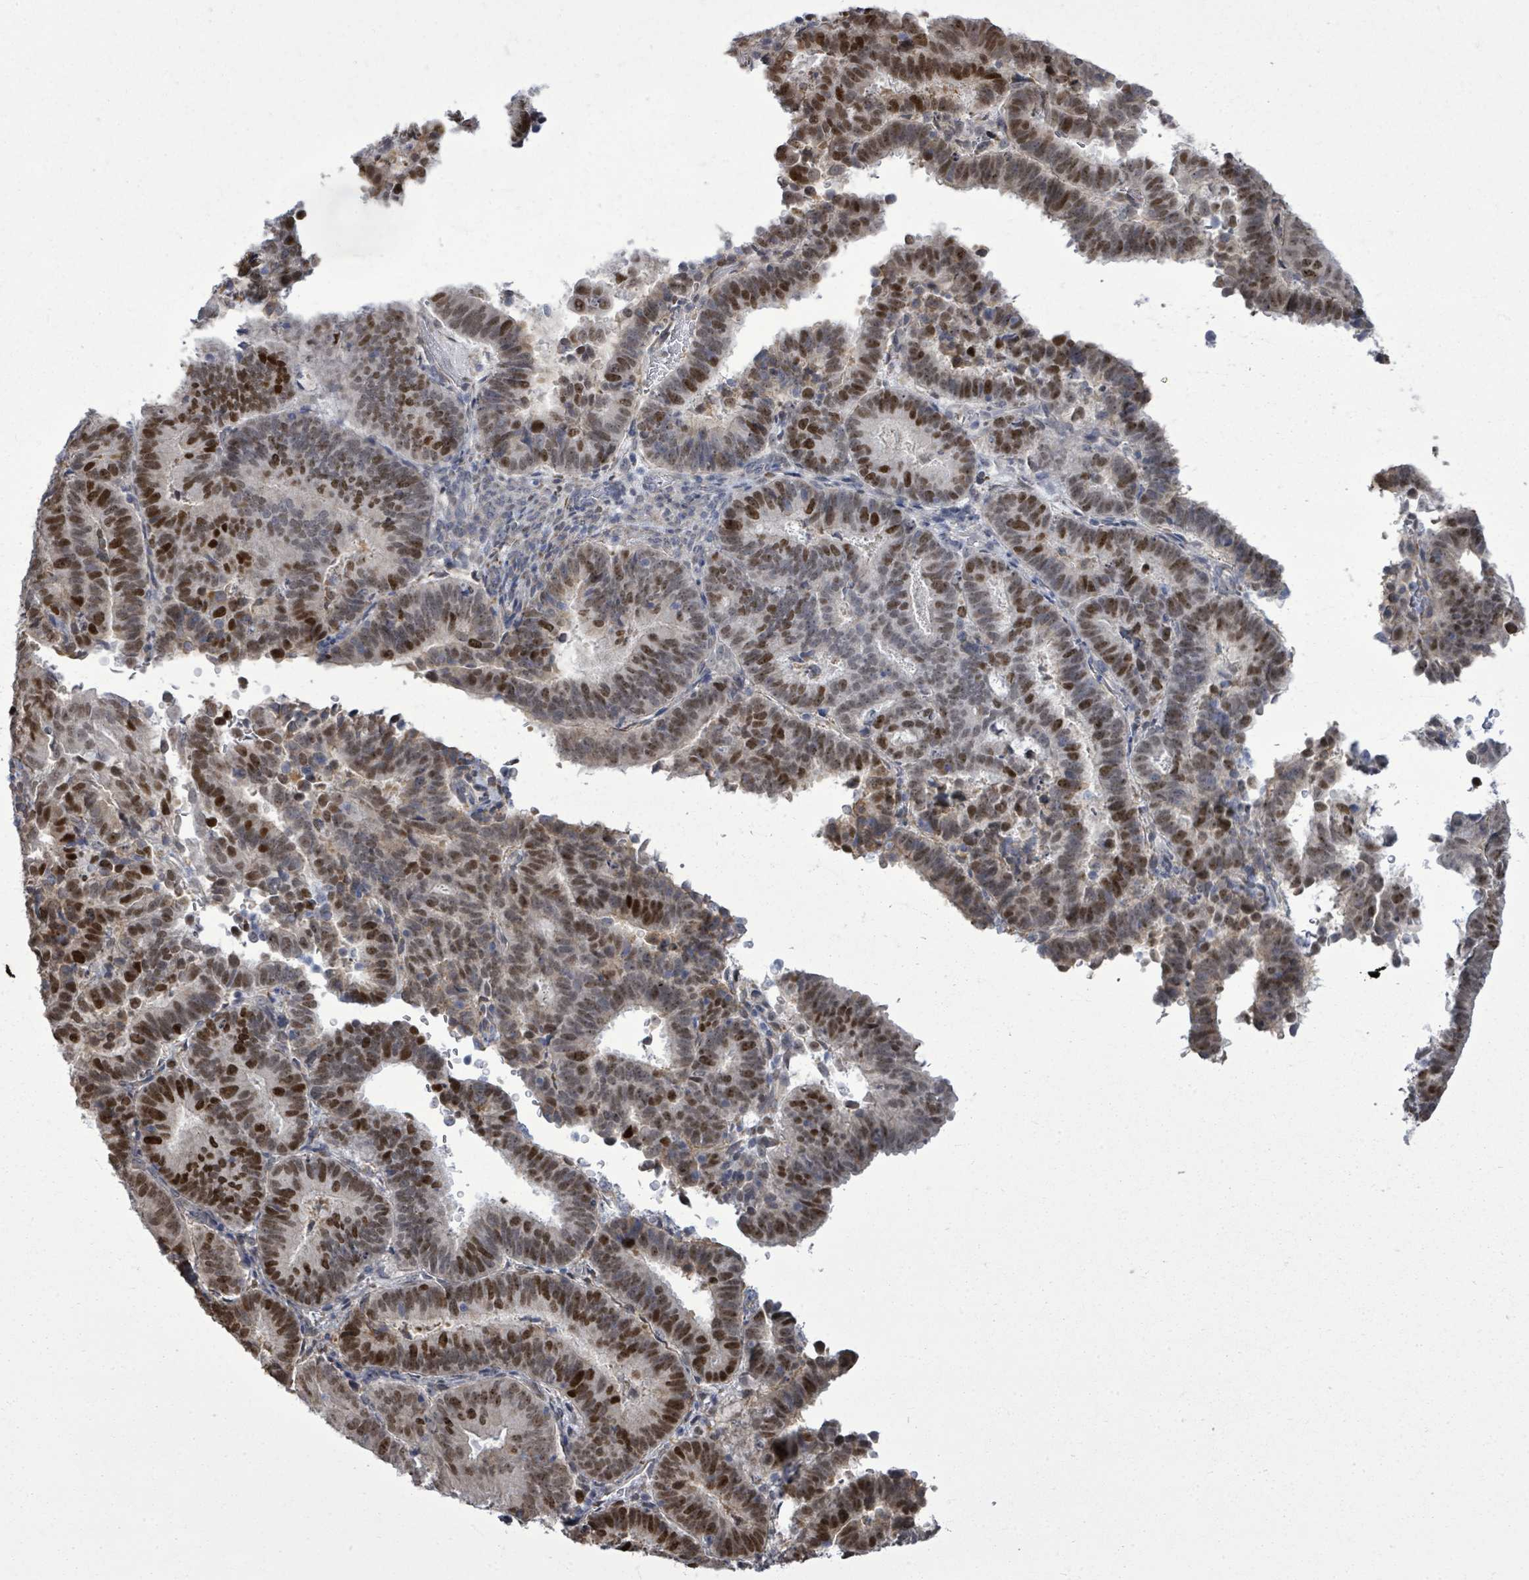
{"staining": {"intensity": "strong", "quantity": "25%-75%", "location": "nuclear"}, "tissue": "endometrial cancer", "cell_type": "Tumor cells", "image_type": "cancer", "snomed": [{"axis": "morphology", "description": "Adenocarcinoma, NOS"}, {"axis": "topography", "description": "Endometrium"}], "caption": "Immunohistochemical staining of human adenocarcinoma (endometrial) displays high levels of strong nuclear expression in about 25%-75% of tumor cells.", "gene": "PAPSS1", "patient": {"sex": "female", "age": 70}}